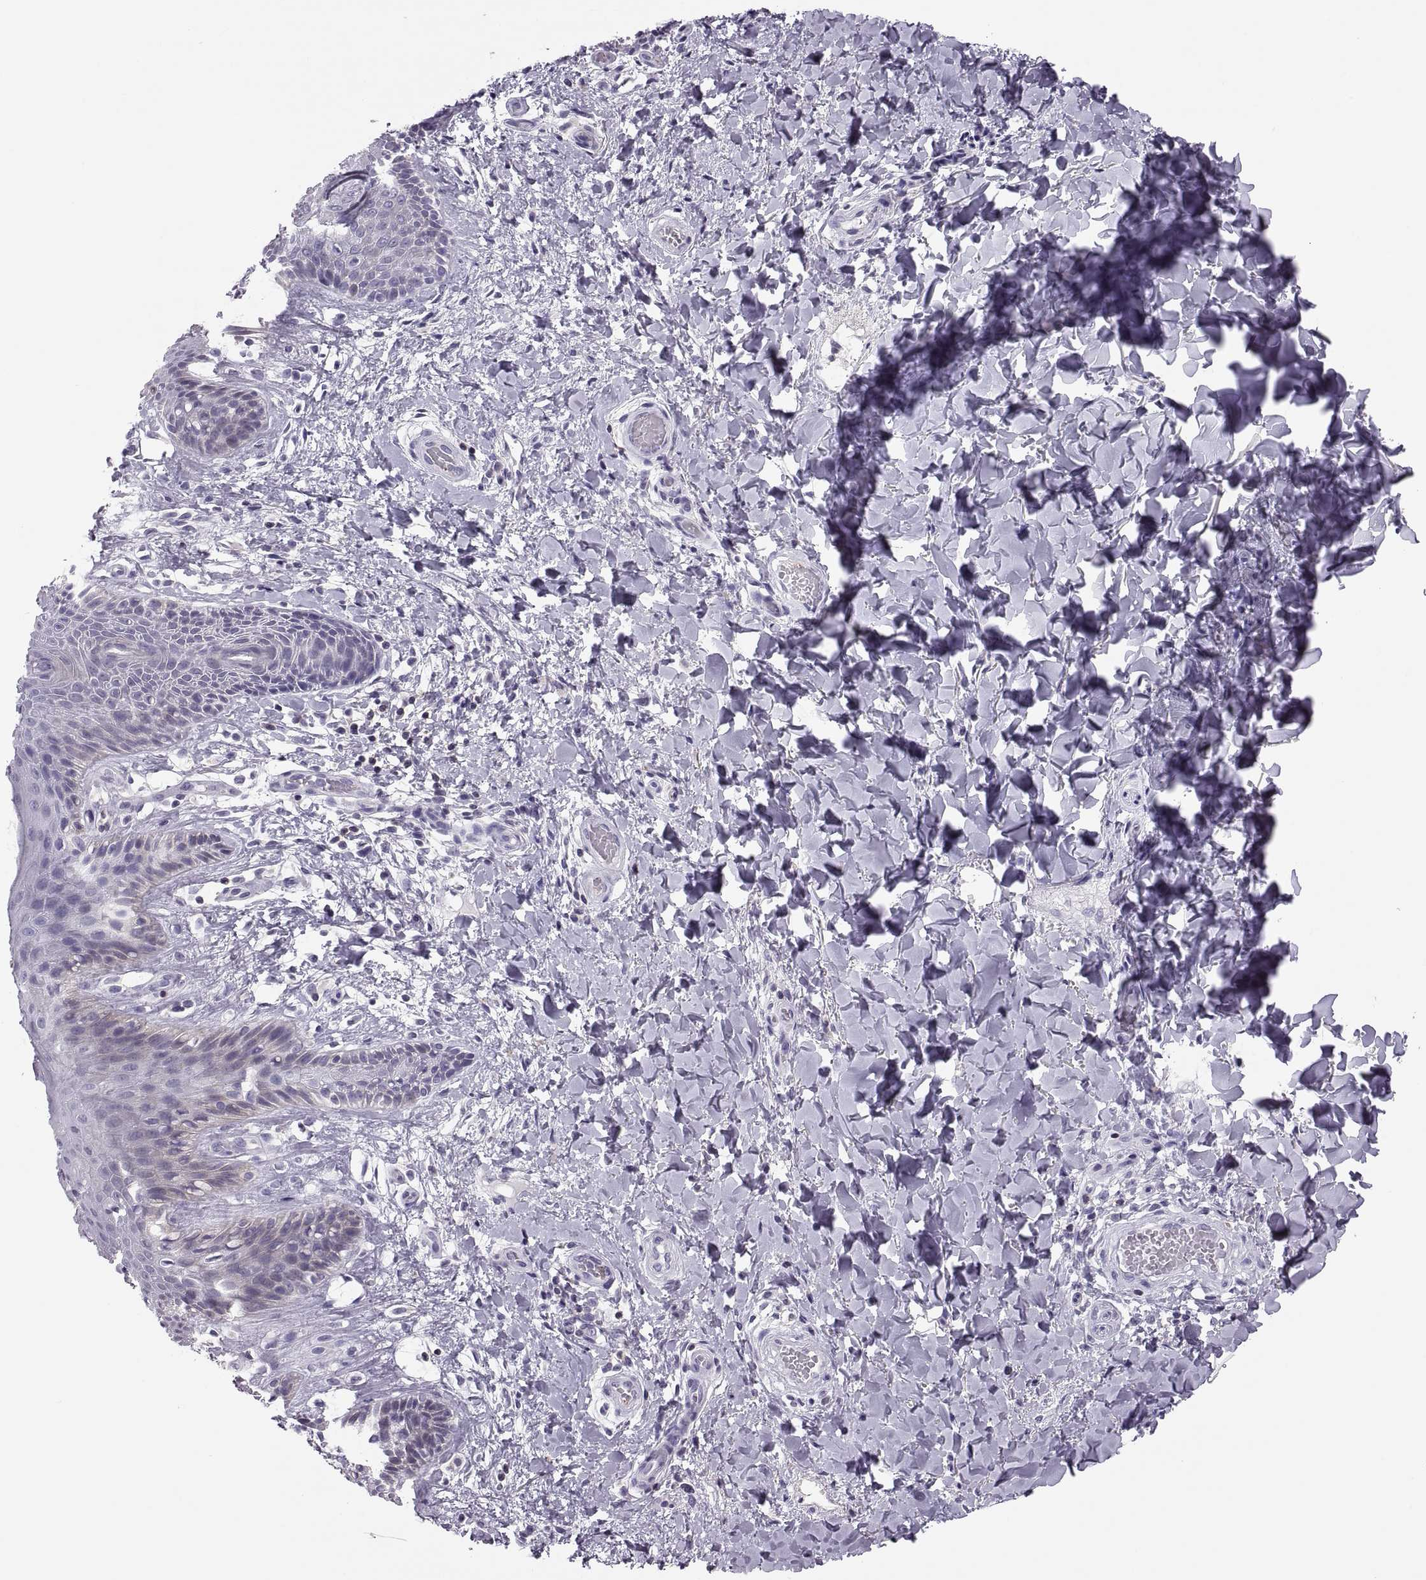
{"staining": {"intensity": "negative", "quantity": "none", "location": "none"}, "tissue": "skin", "cell_type": "Epidermal cells", "image_type": "normal", "snomed": [{"axis": "morphology", "description": "Normal tissue, NOS"}, {"axis": "topography", "description": "Anal"}], "caption": "This is an IHC histopathology image of unremarkable human skin. There is no staining in epidermal cells.", "gene": "TTC21A", "patient": {"sex": "male", "age": 36}}